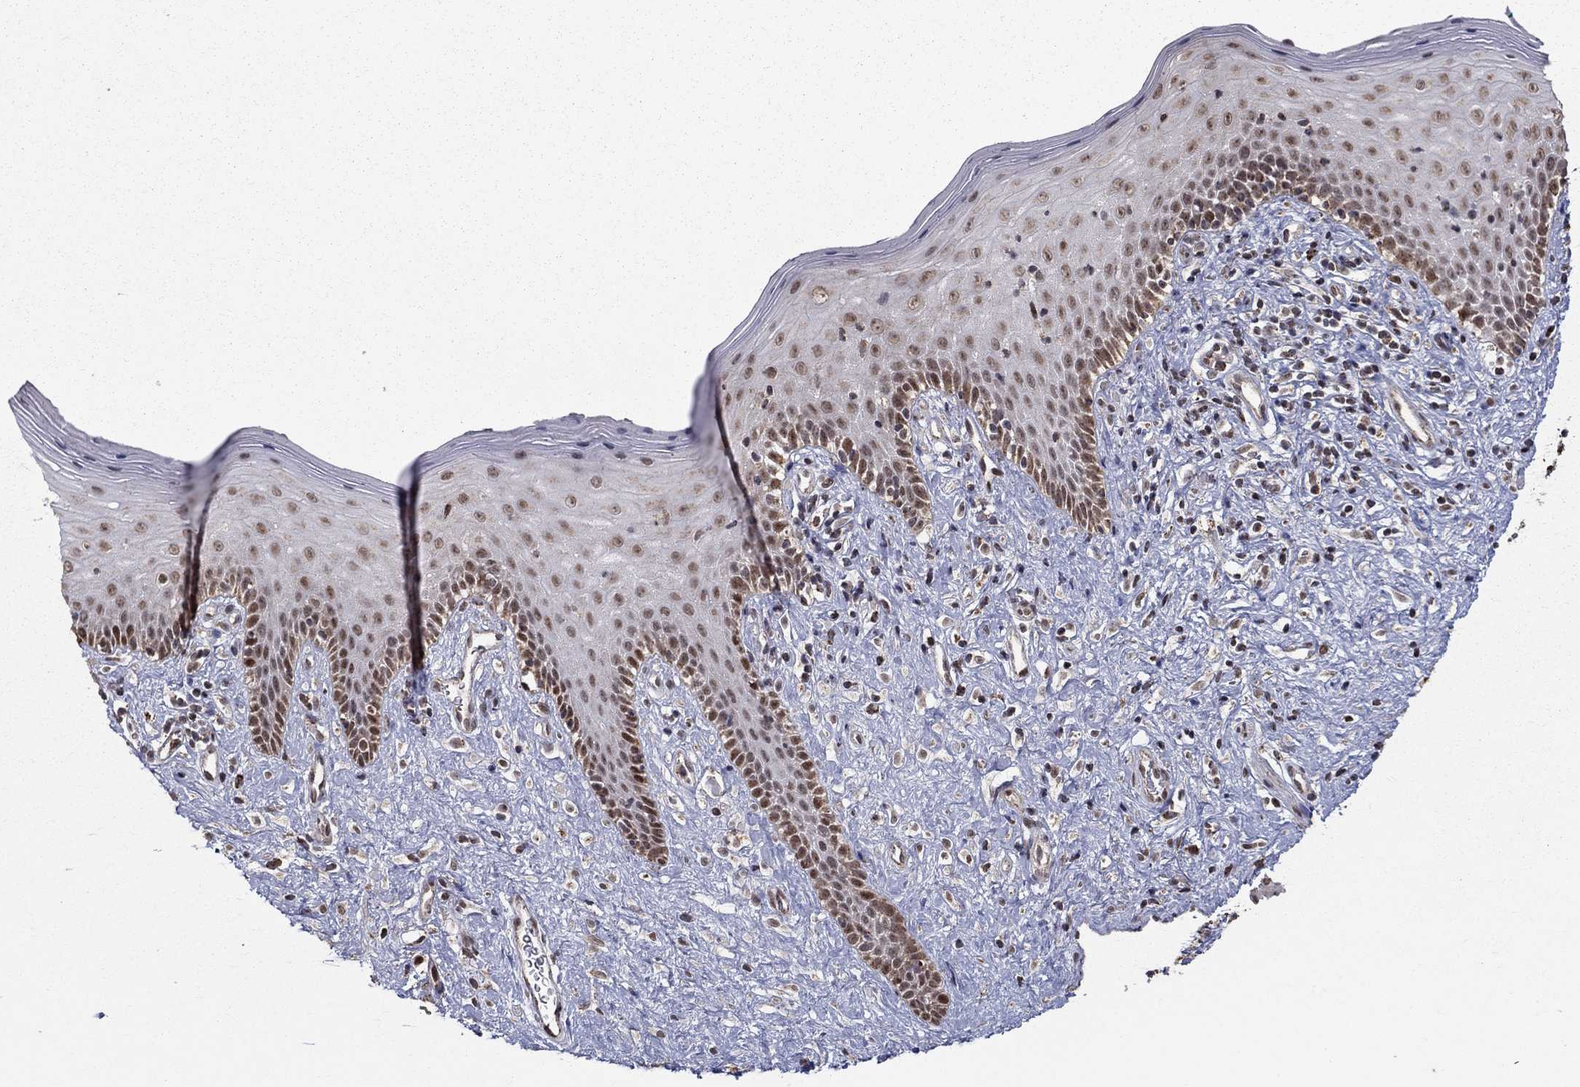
{"staining": {"intensity": "moderate", "quantity": "25%-75%", "location": "nuclear"}, "tissue": "vagina", "cell_type": "Squamous epithelial cells", "image_type": "normal", "snomed": [{"axis": "morphology", "description": "Normal tissue, NOS"}, {"axis": "topography", "description": "Vagina"}], "caption": "The histopathology image shows a brown stain indicating the presence of a protein in the nuclear of squamous epithelial cells in vagina.", "gene": "ACOT13", "patient": {"sex": "female", "age": 47}}